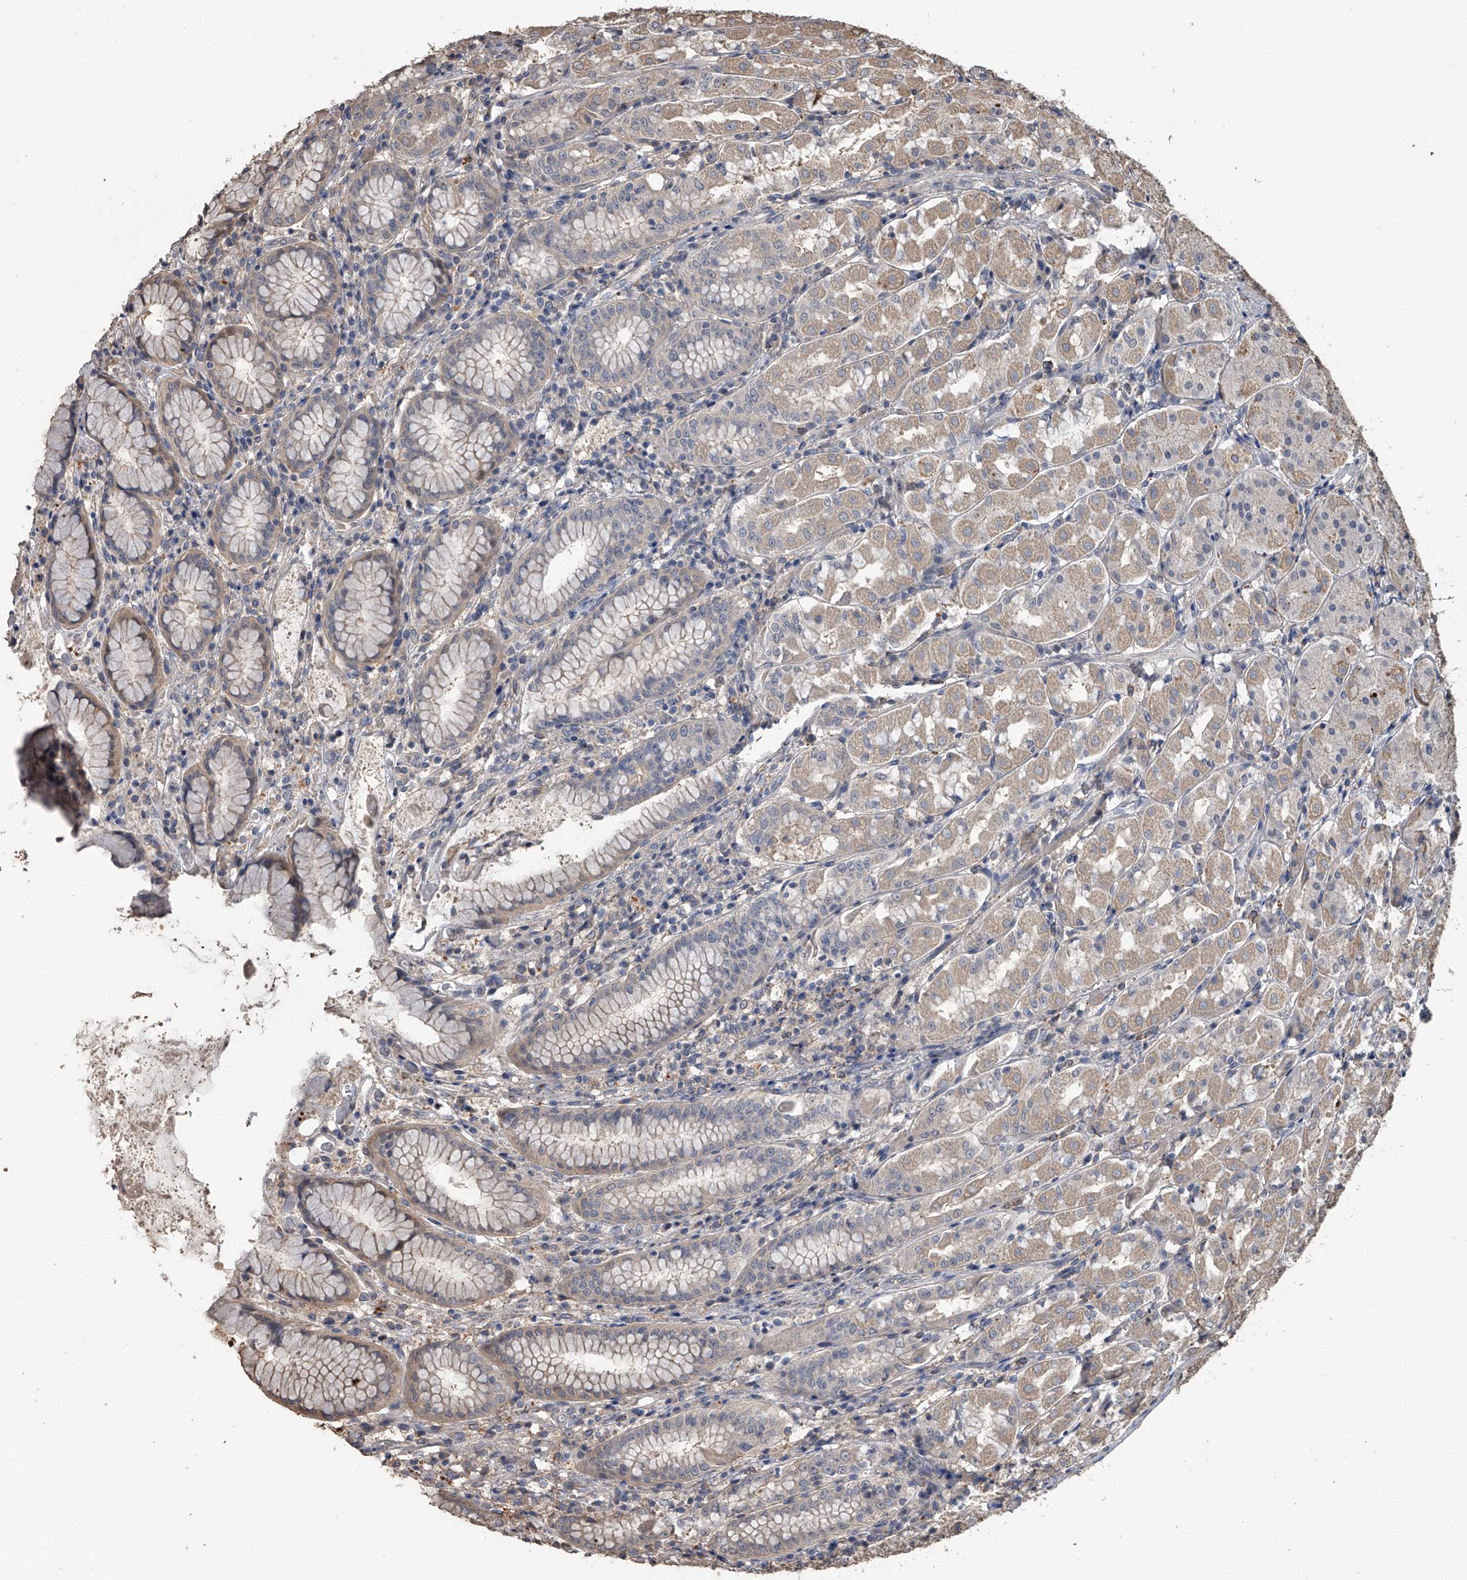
{"staining": {"intensity": "weak", "quantity": "25%-75%", "location": "cytoplasmic/membranous"}, "tissue": "stomach", "cell_type": "Glandular cells", "image_type": "normal", "snomed": [{"axis": "morphology", "description": "Normal tissue, NOS"}, {"axis": "topography", "description": "Stomach"}, {"axis": "topography", "description": "Stomach, lower"}], "caption": "This is a photomicrograph of immunohistochemistry staining of benign stomach, which shows weak expression in the cytoplasmic/membranous of glandular cells.", "gene": "DOCK9", "patient": {"sex": "female", "age": 56}}